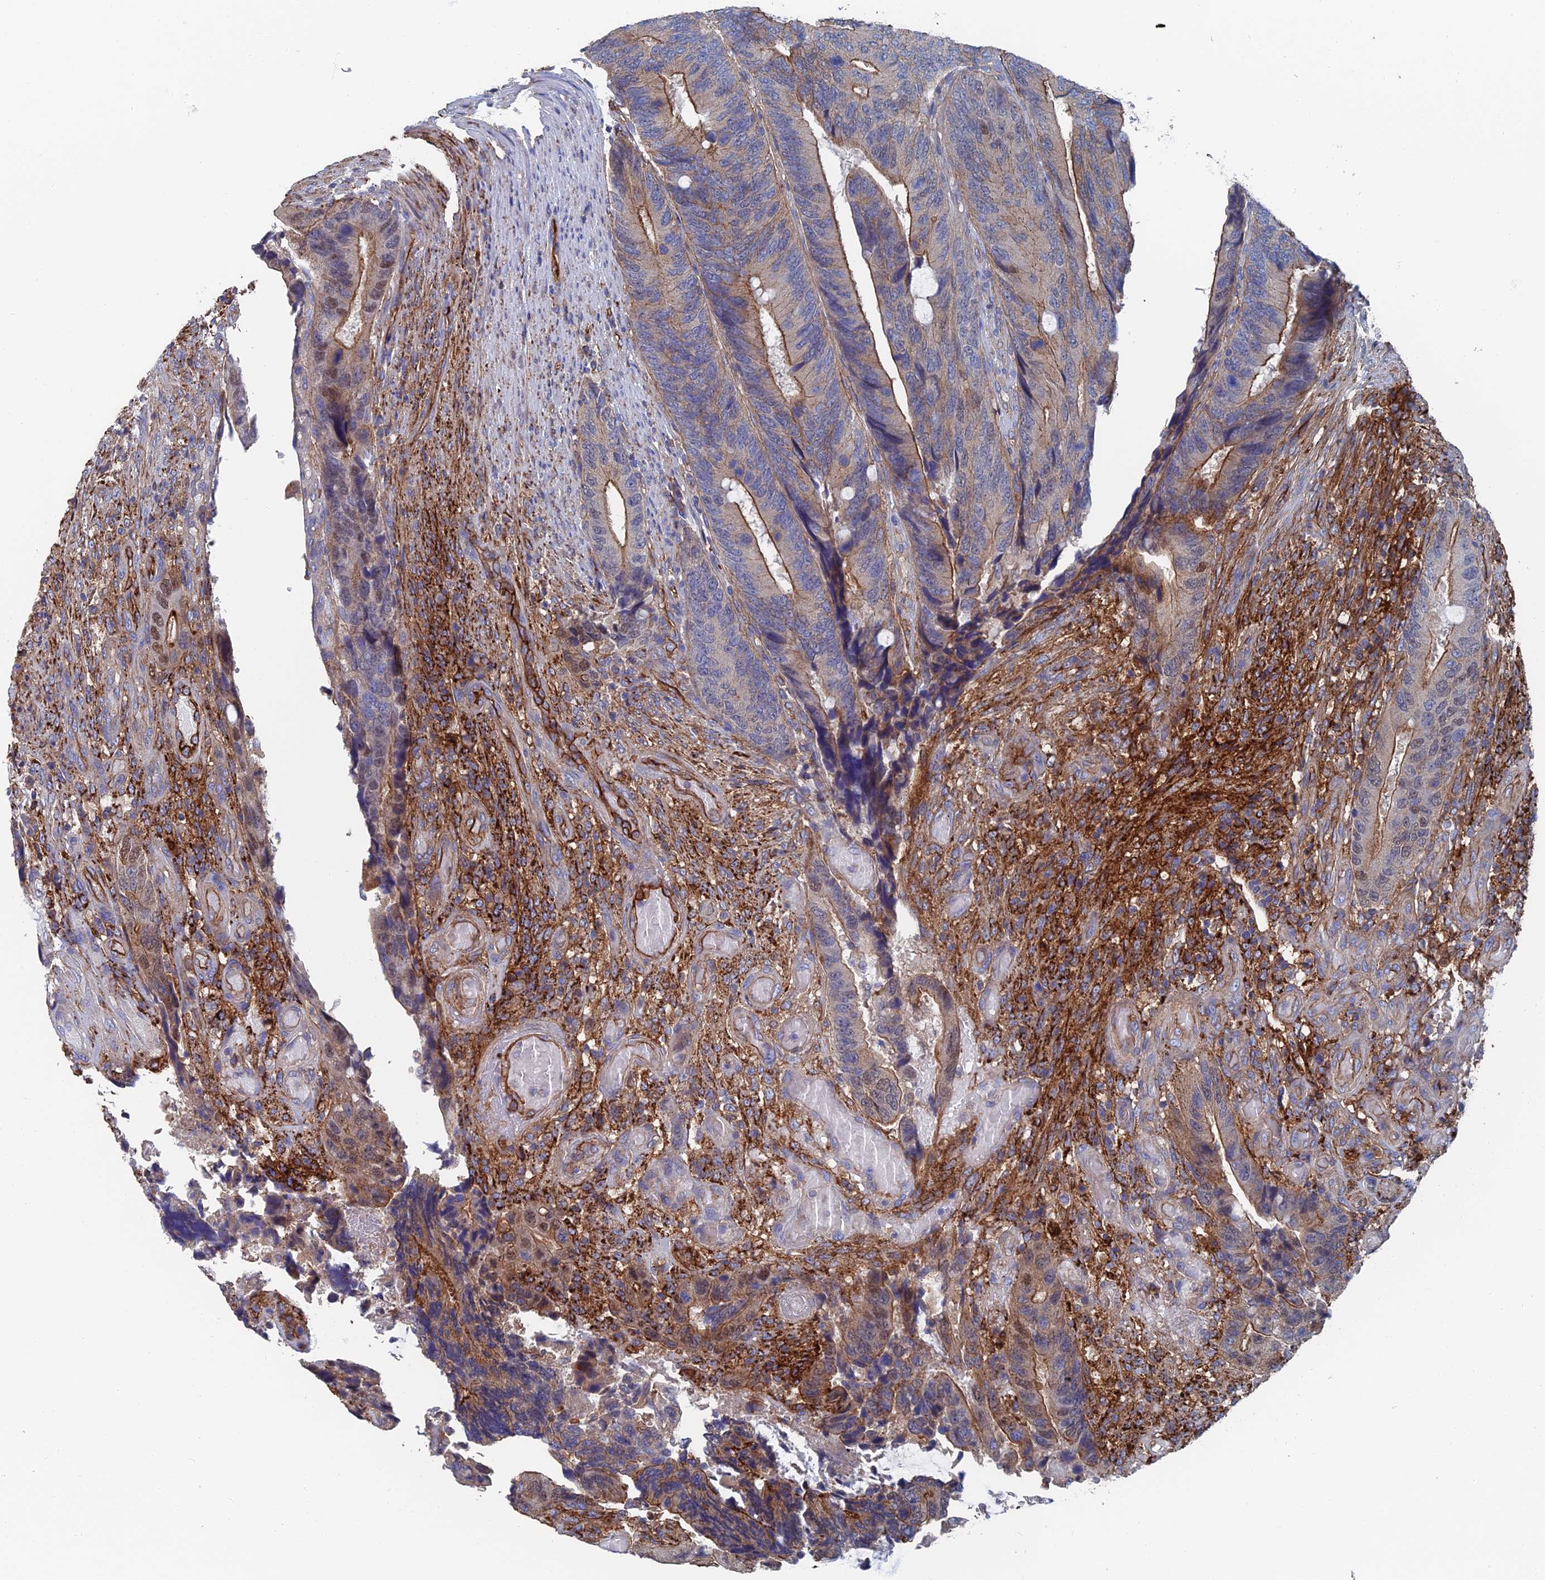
{"staining": {"intensity": "moderate", "quantity": "25%-75%", "location": "cytoplasmic/membranous,nuclear"}, "tissue": "colorectal cancer", "cell_type": "Tumor cells", "image_type": "cancer", "snomed": [{"axis": "morphology", "description": "Adenocarcinoma, NOS"}, {"axis": "topography", "description": "Colon"}], "caption": "Tumor cells exhibit medium levels of moderate cytoplasmic/membranous and nuclear expression in about 25%-75% of cells in colorectal cancer (adenocarcinoma).", "gene": "SNX11", "patient": {"sex": "male", "age": 87}}